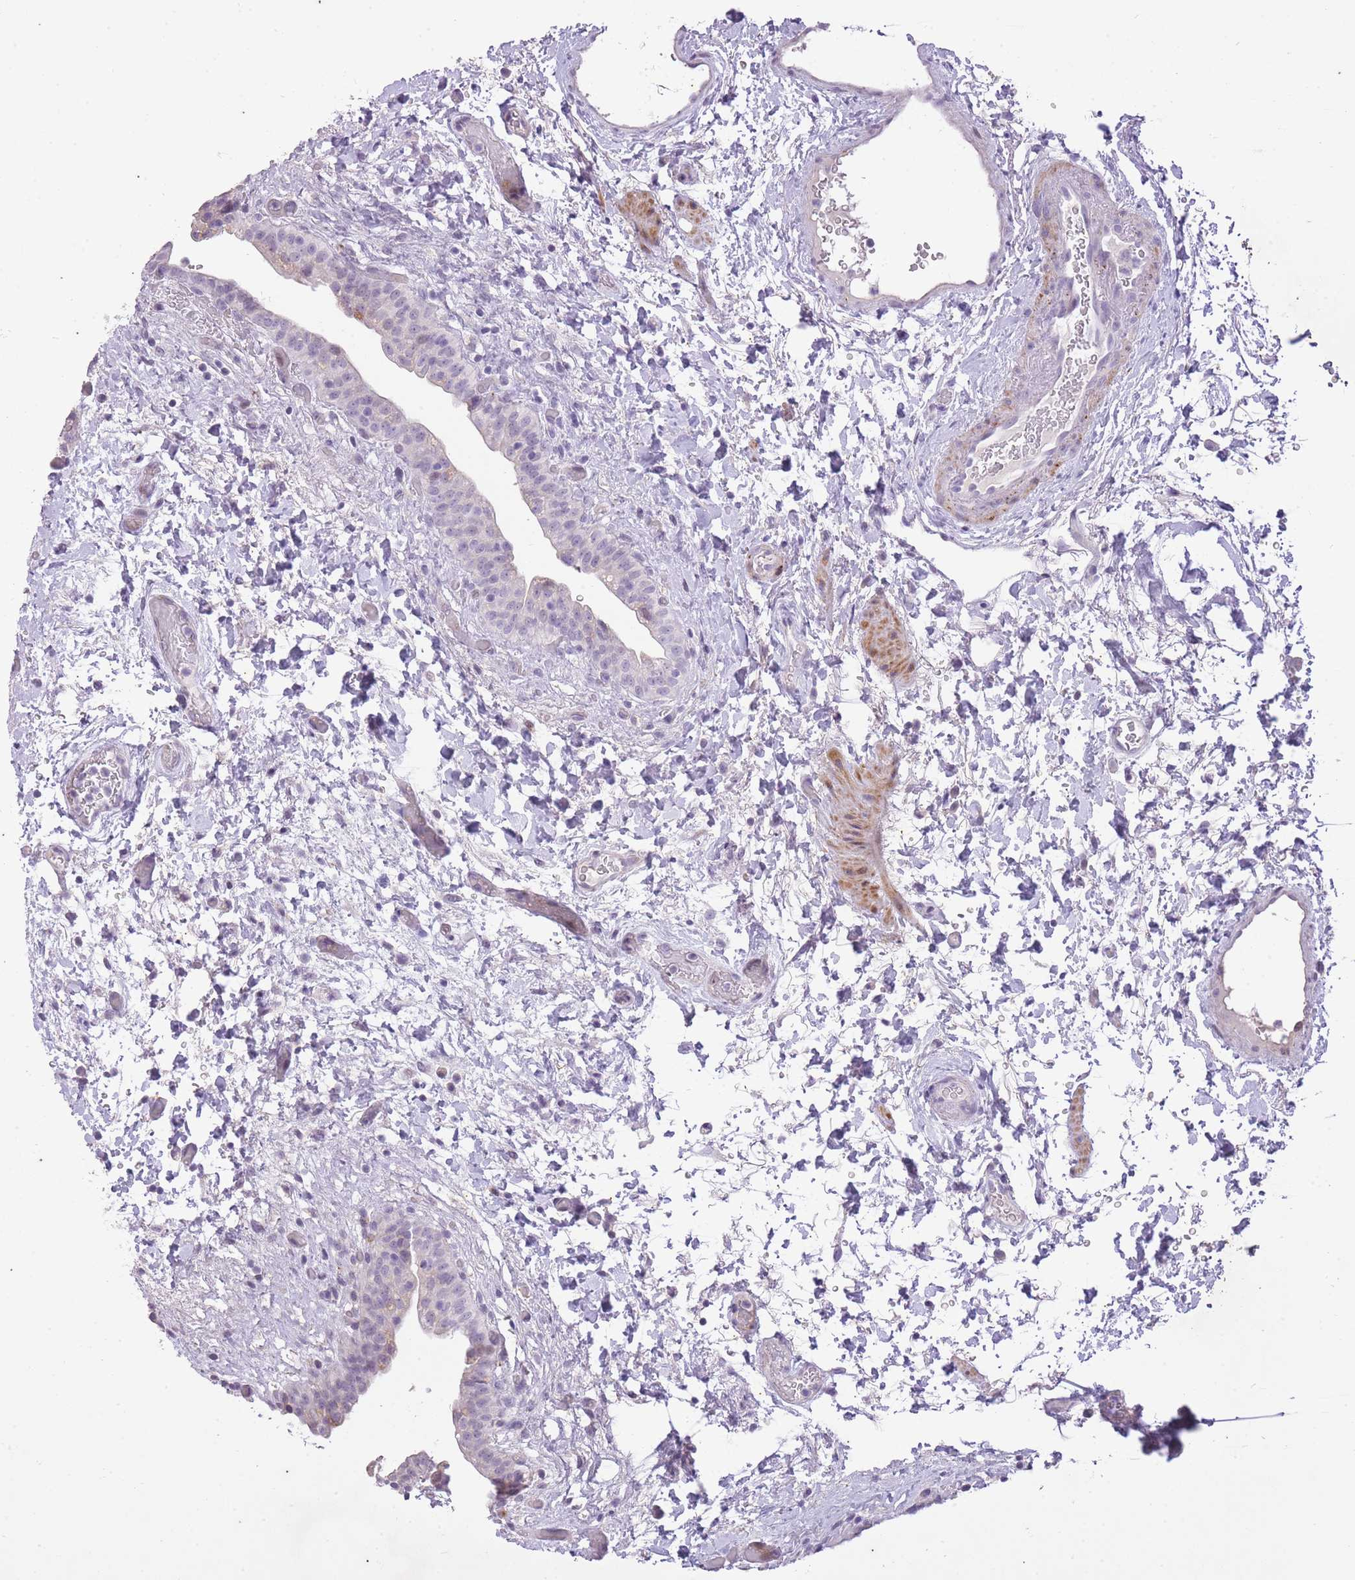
{"staining": {"intensity": "negative", "quantity": "none", "location": "none"}, "tissue": "urinary bladder", "cell_type": "Urothelial cells", "image_type": "normal", "snomed": [{"axis": "morphology", "description": "Normal tissue, NOS"}, {"axis": "topography", "description": "Urinary bladder"}], "caption": "The histopathology image exhibits no significant staining in urothelial cells of urinary bladder.", "gene": "CNTNAP3B", "patient": {"sex": "male", "age": 69}}